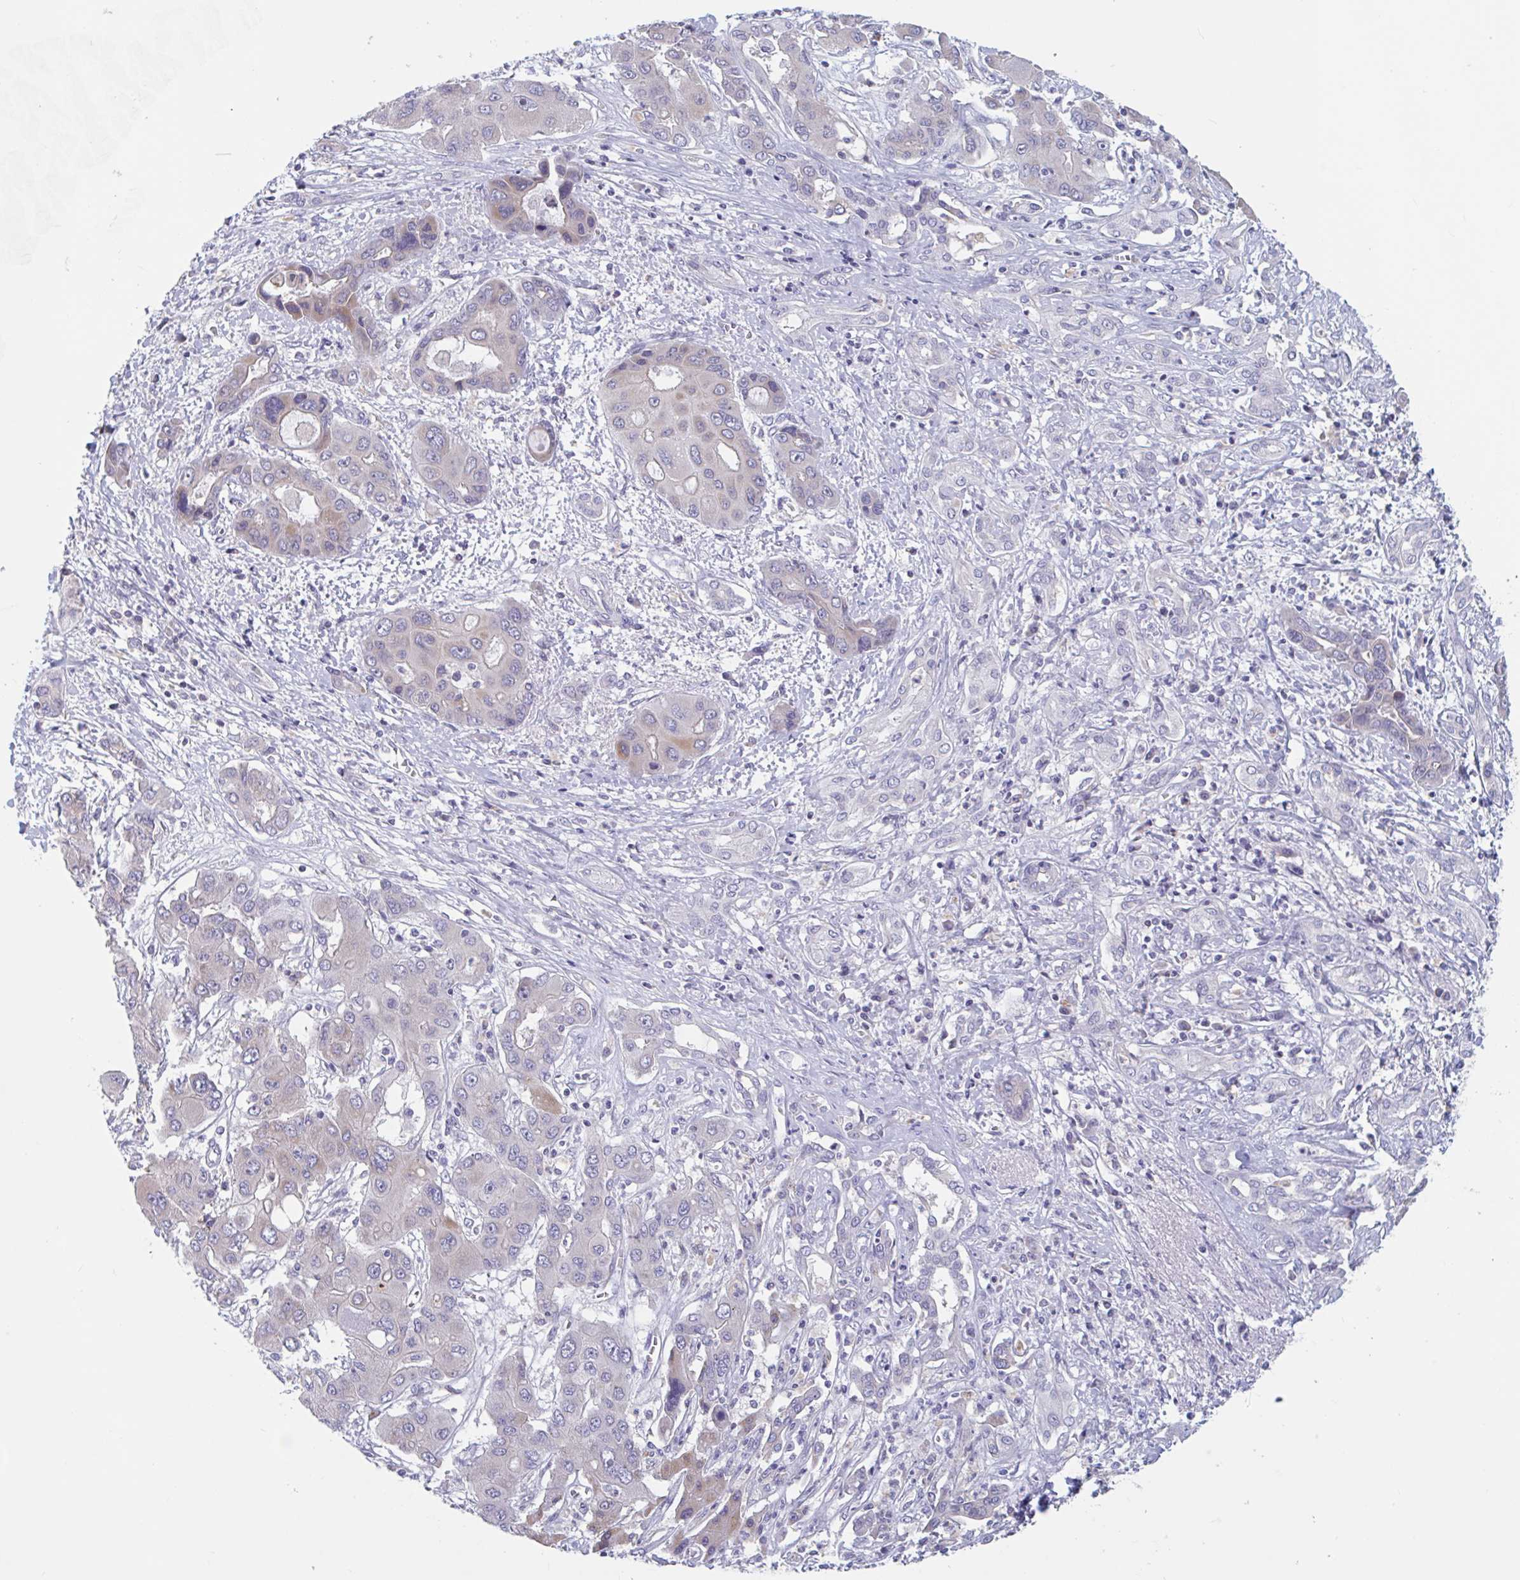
{"staining": {"intensity": "negative", "quantity": "none", "location": "none"}, "tissue": "liver cancer", "cell_type": "Tumor cells", "image_type": "cancer", "snomed": [{"axis": "morphology", "description": "Cholangiocarcinoma"}, {"axis": "topography", "description": "Liver"}], "caption": "This is an immunohistochemistry histopathology image of liver cancer (cholangiocarcinoma). There is no positivity in tumor cells.", "gene": "UNKL", "patient": {"sex": "male", "age": 67}}